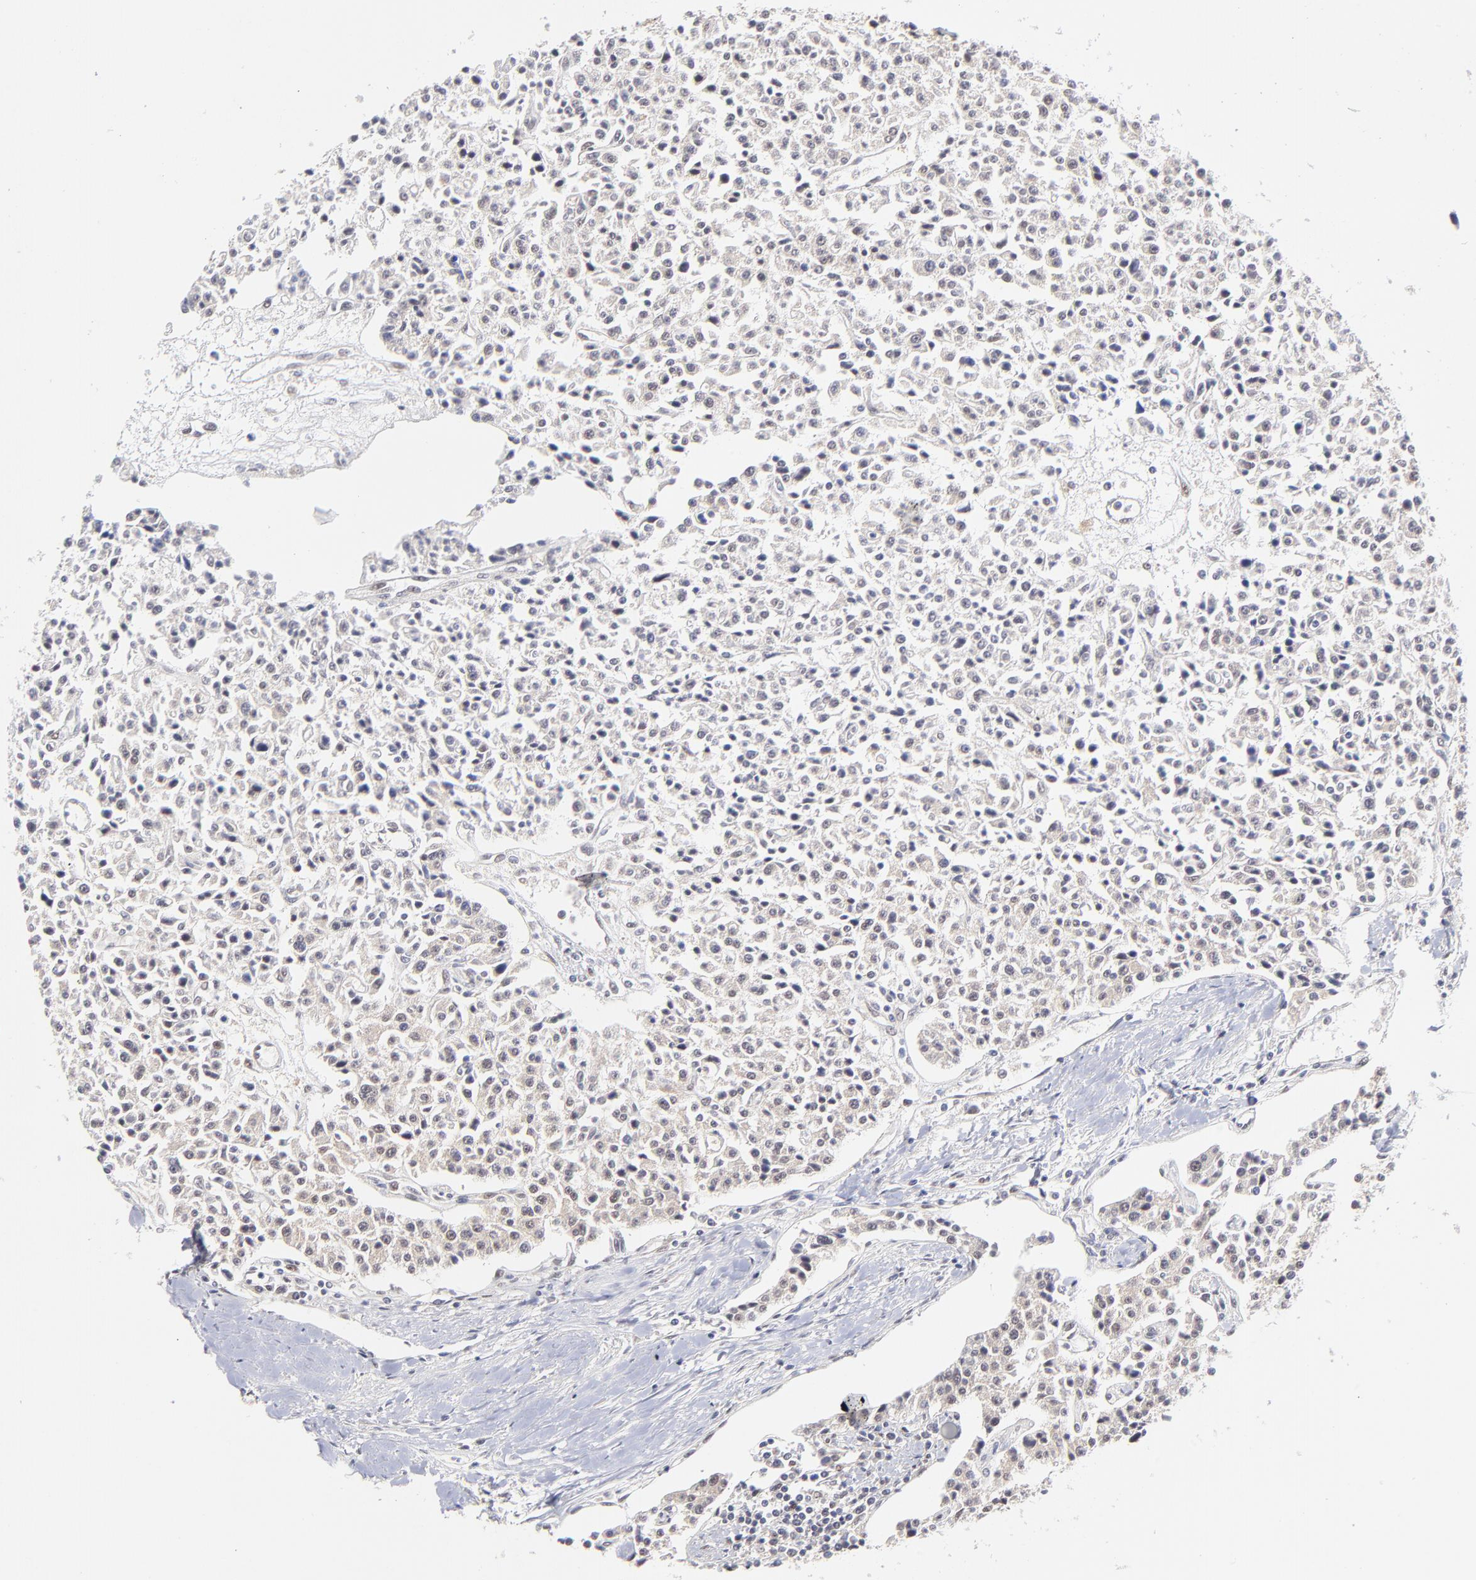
{"staining": {"intensity": "negative", "quantity": "none", "location": "none"}, "tissue": "carcinoid", "cell_type": "Tumor cells", "image_type": "cancer", "snomed": [{"axis": "morphology", "description": "Carcinoid, malignant, NOS"}, {"axis": "topography", "description": "Stomach"}], "caption": "Tumor cells are negative for protein expression in human carcinoid (malignant).", "gene": "PSMC4", "patient": {"sex": "female", "age": 76}}